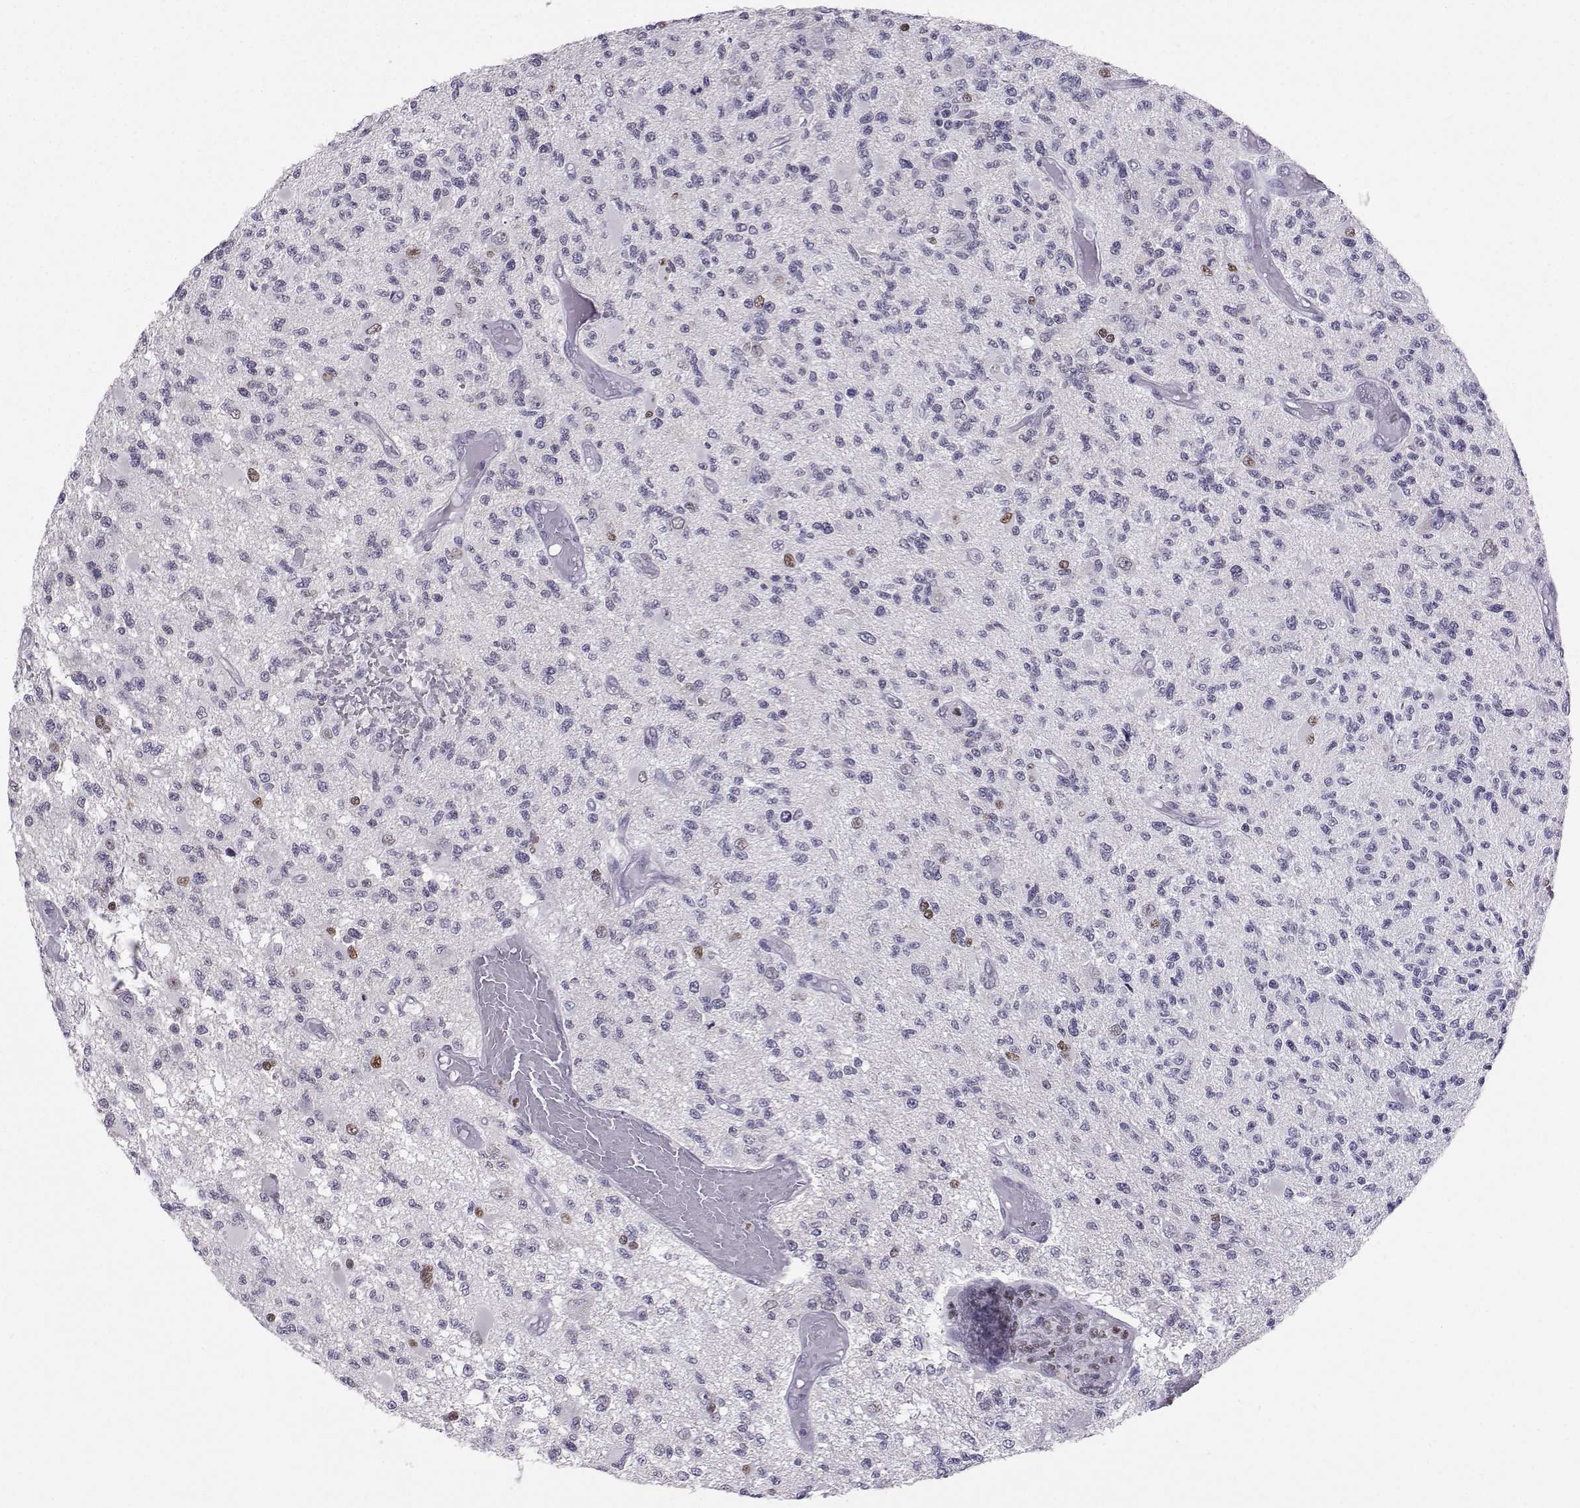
{"staining": {"intensity": "negative", "quantity": "none", "location": "none"}, "tissue": "glioma", "cell_type": "Tumor cells", "image_type": "cancer", "snomed": [{"axis": "morphology", "description": "Glioma, malignant, High grade"}, {"axis": "topography", "description": "Brain"}], "caption": "Malignant glioma (high-grade) was stained to show a protein in brown. There is no significant staining in tumor cells.", "gene": "TEDC2", "patient": {"sex": "female", "age": 63}}